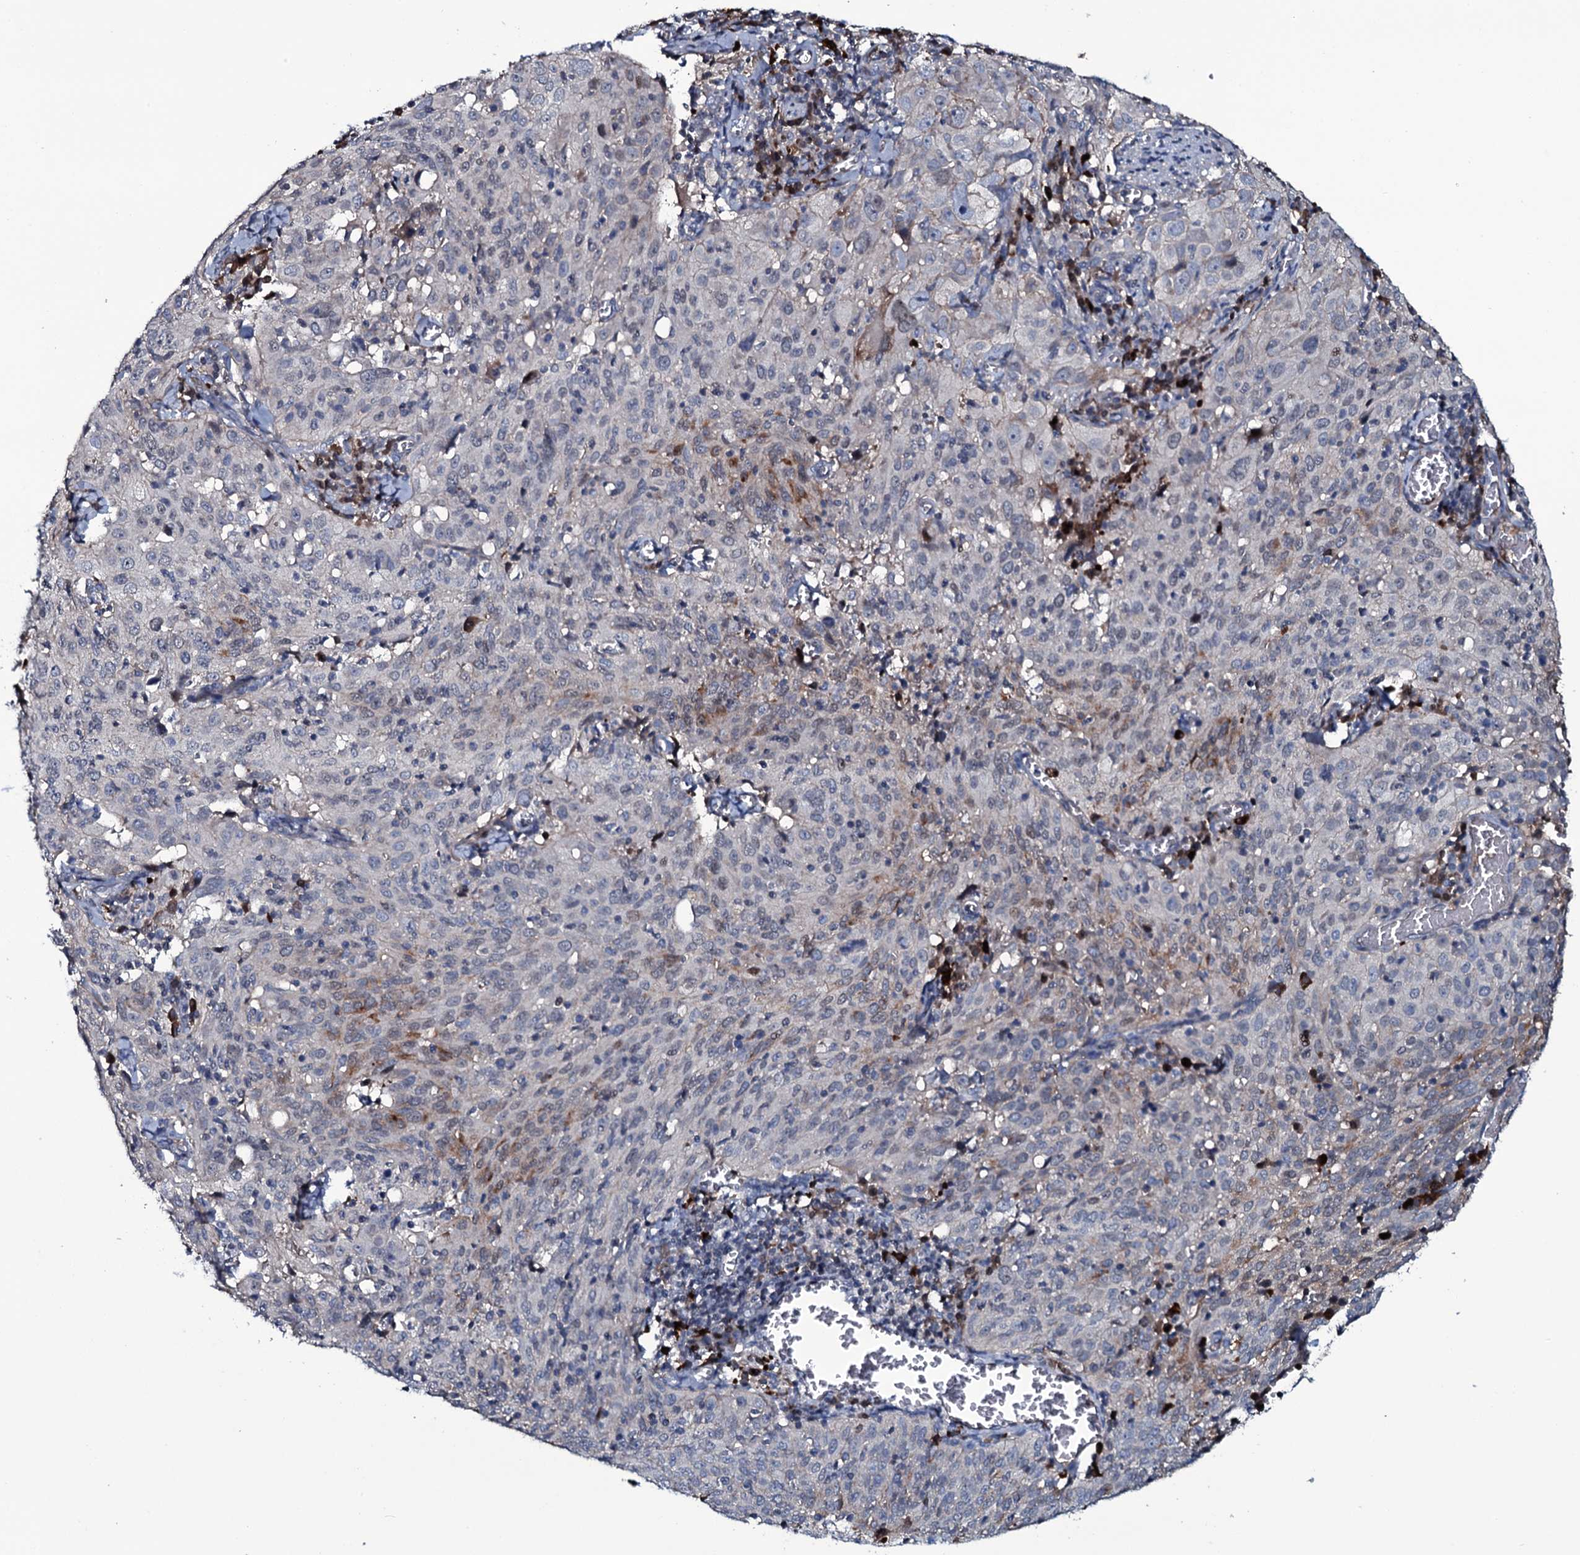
{"staining": {"intensity": "moderate", "quantity": "<25%", "location": "cytoplasmic/membranous"}, "tissue": "cervical cancer", "cell_type": "Tumor cells", "image_type": "cancer", "snomed": [{"axis": "morphology", "description": "Squamous cell carcinoma, NOS"}, {"axis": "topography", "description": "Cervix"}], "caption": "Human cervical cancer (squamous cell carcinoma) stained with a brown dye shows moderate cytoplasmic/membranous positive positivity in about <25% of tumor cells.", "gene": "LYG2", "patient": {"sex": "female", "age": 31}}